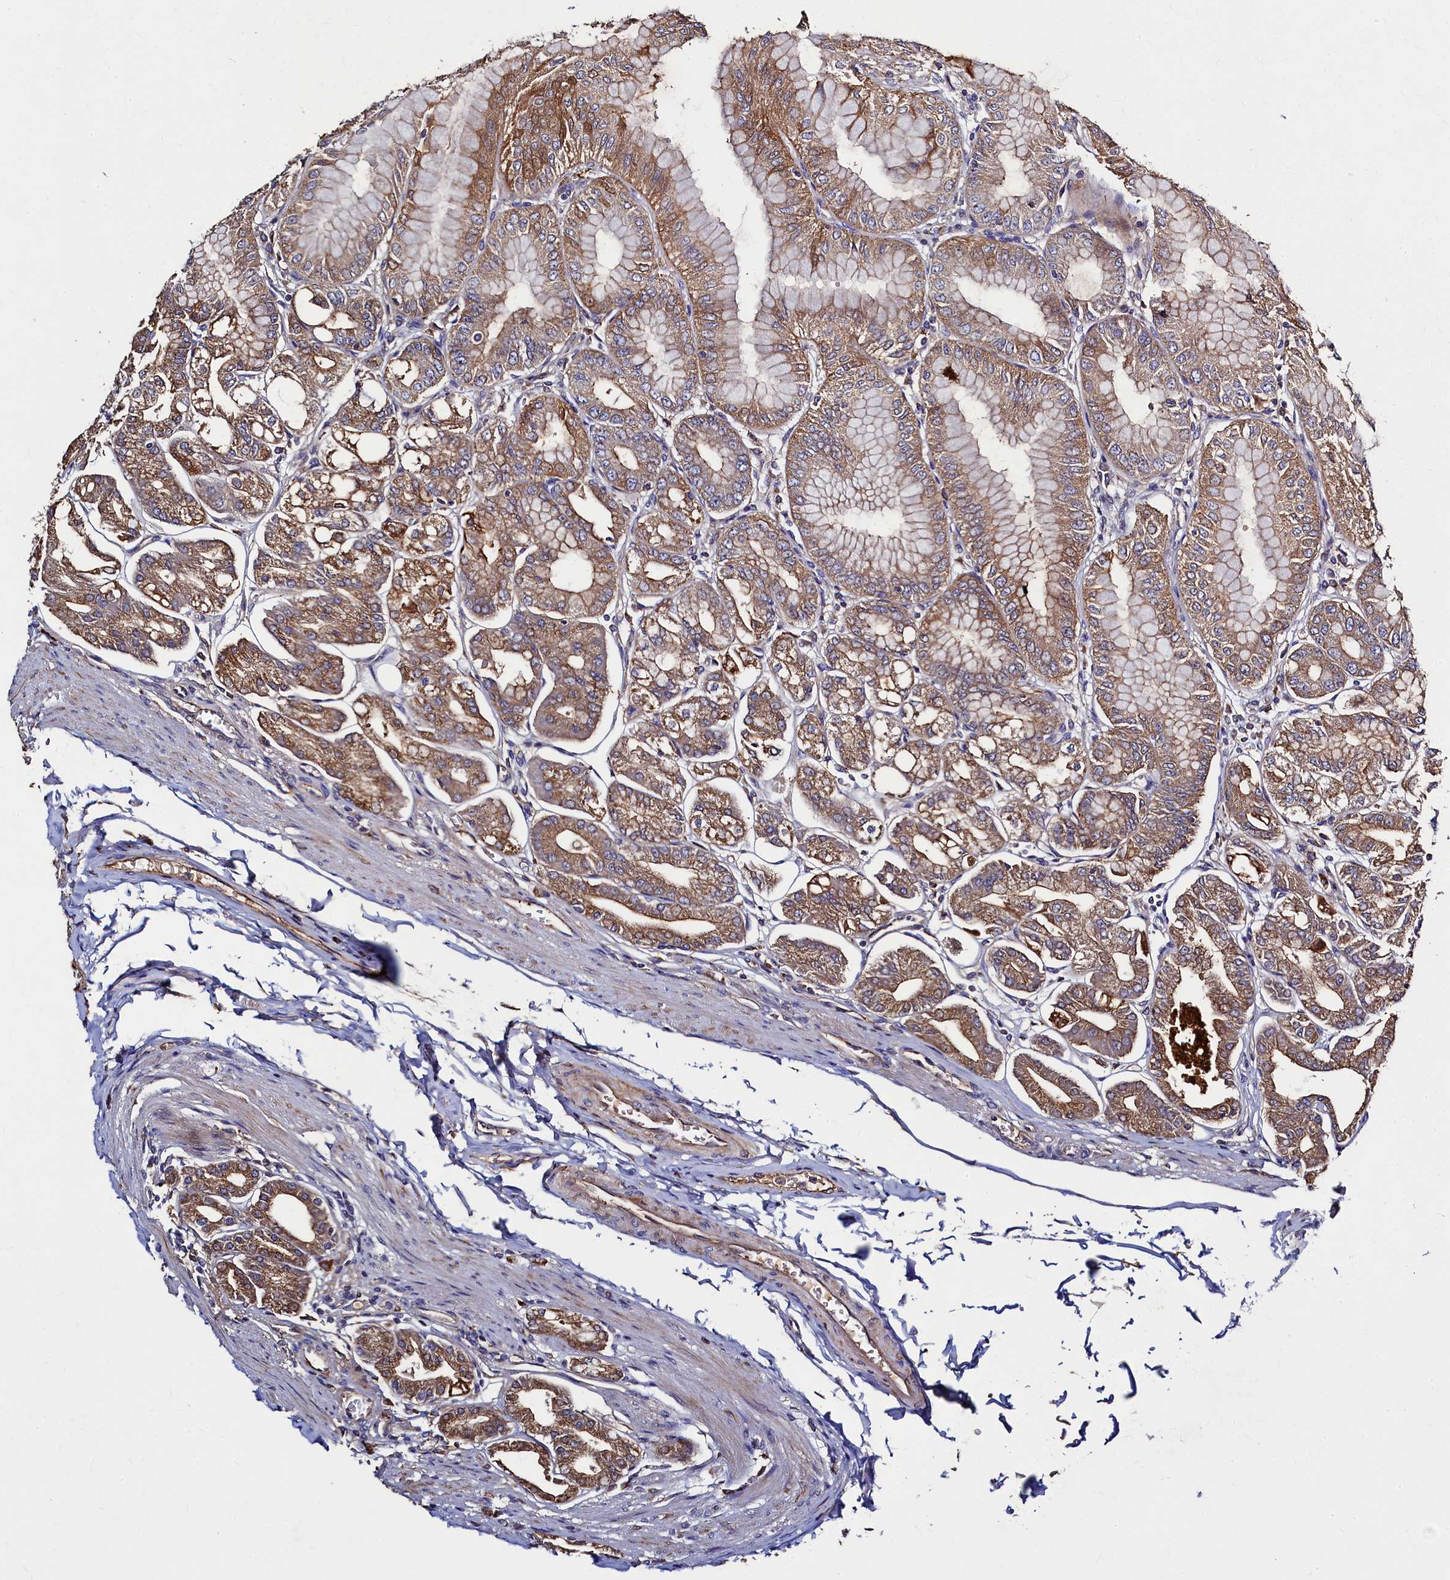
{"staining": {"intensity": "moderate", "quantity": ">75%", "location": "cytoplasmic/membranous"}, "tissue": "stomach", "cell_type": "Glandular cells", "image_type": "normal", "snomed": [{"axis": "morphology", "description": "Normal tissue, NOS"}, {"axis": "topography", "description": "Stomach, lower"}], "caption": "IHC of benign human stomach shows medium levels of moderate cytoplasmic/membranous staining in approximately >75% of glandular cells.", "gene": "TK2", "patient": {"sex": "male", "age": 71}}